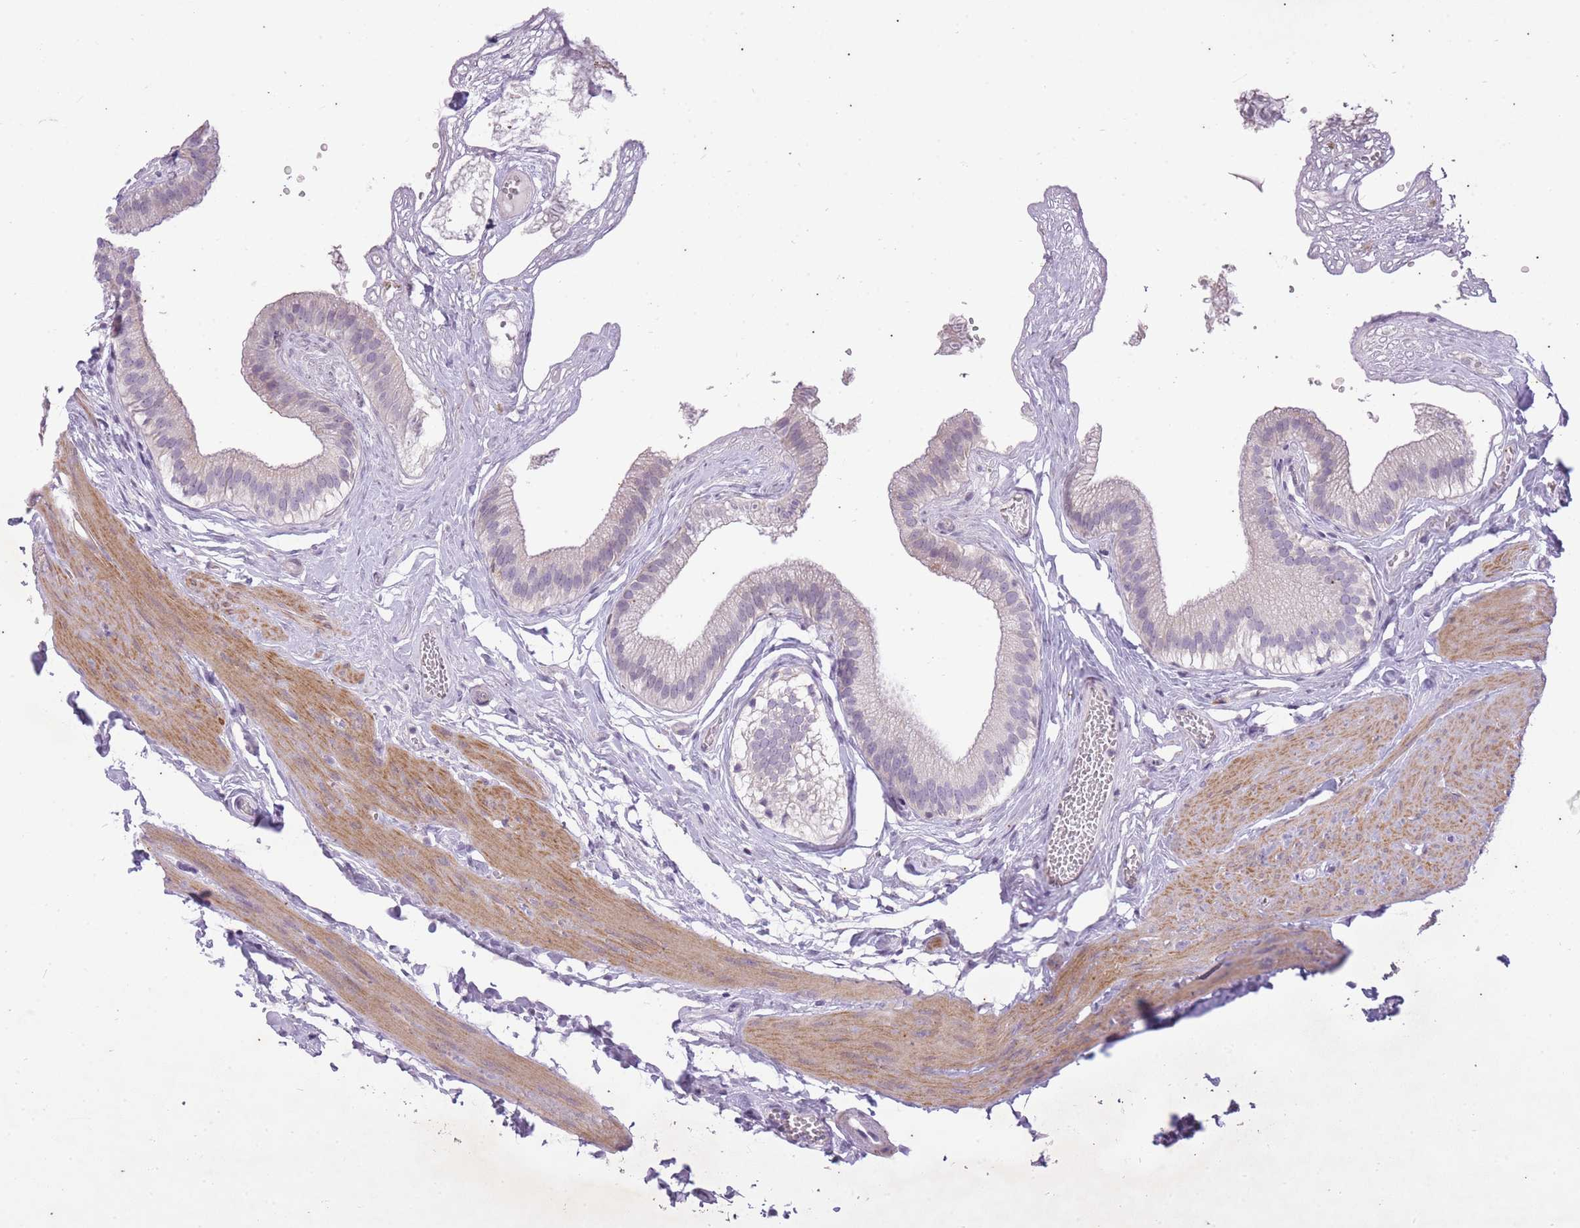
{"staining": {"intensity": "moderate", "quantity": "<25%", "location": "cytoplasmic/membranous,nuclear"}, "tissue": "gallbladder", "cell_type": "Glandular cells", "image_type": "normal", "snomed": [{"axis": "morphology", "description": "Normal tissue, NOS"}, {"axis": "topography", "description": "Gallbladder"}], "caption": "Brown immunohistochemical staining in normal human gallbladder exhibits moderate cytoplasmic/membranous,nuclear expression in approximately <25% of glandular cells. The staining was performed using DAB to visualize the protein expression in brown, while the nuclei were stained in blue with hematoxylin (Magnification: 20x).", "gene": "CNTNAP3B", "patient": {"sex": "female", "age": 54}}